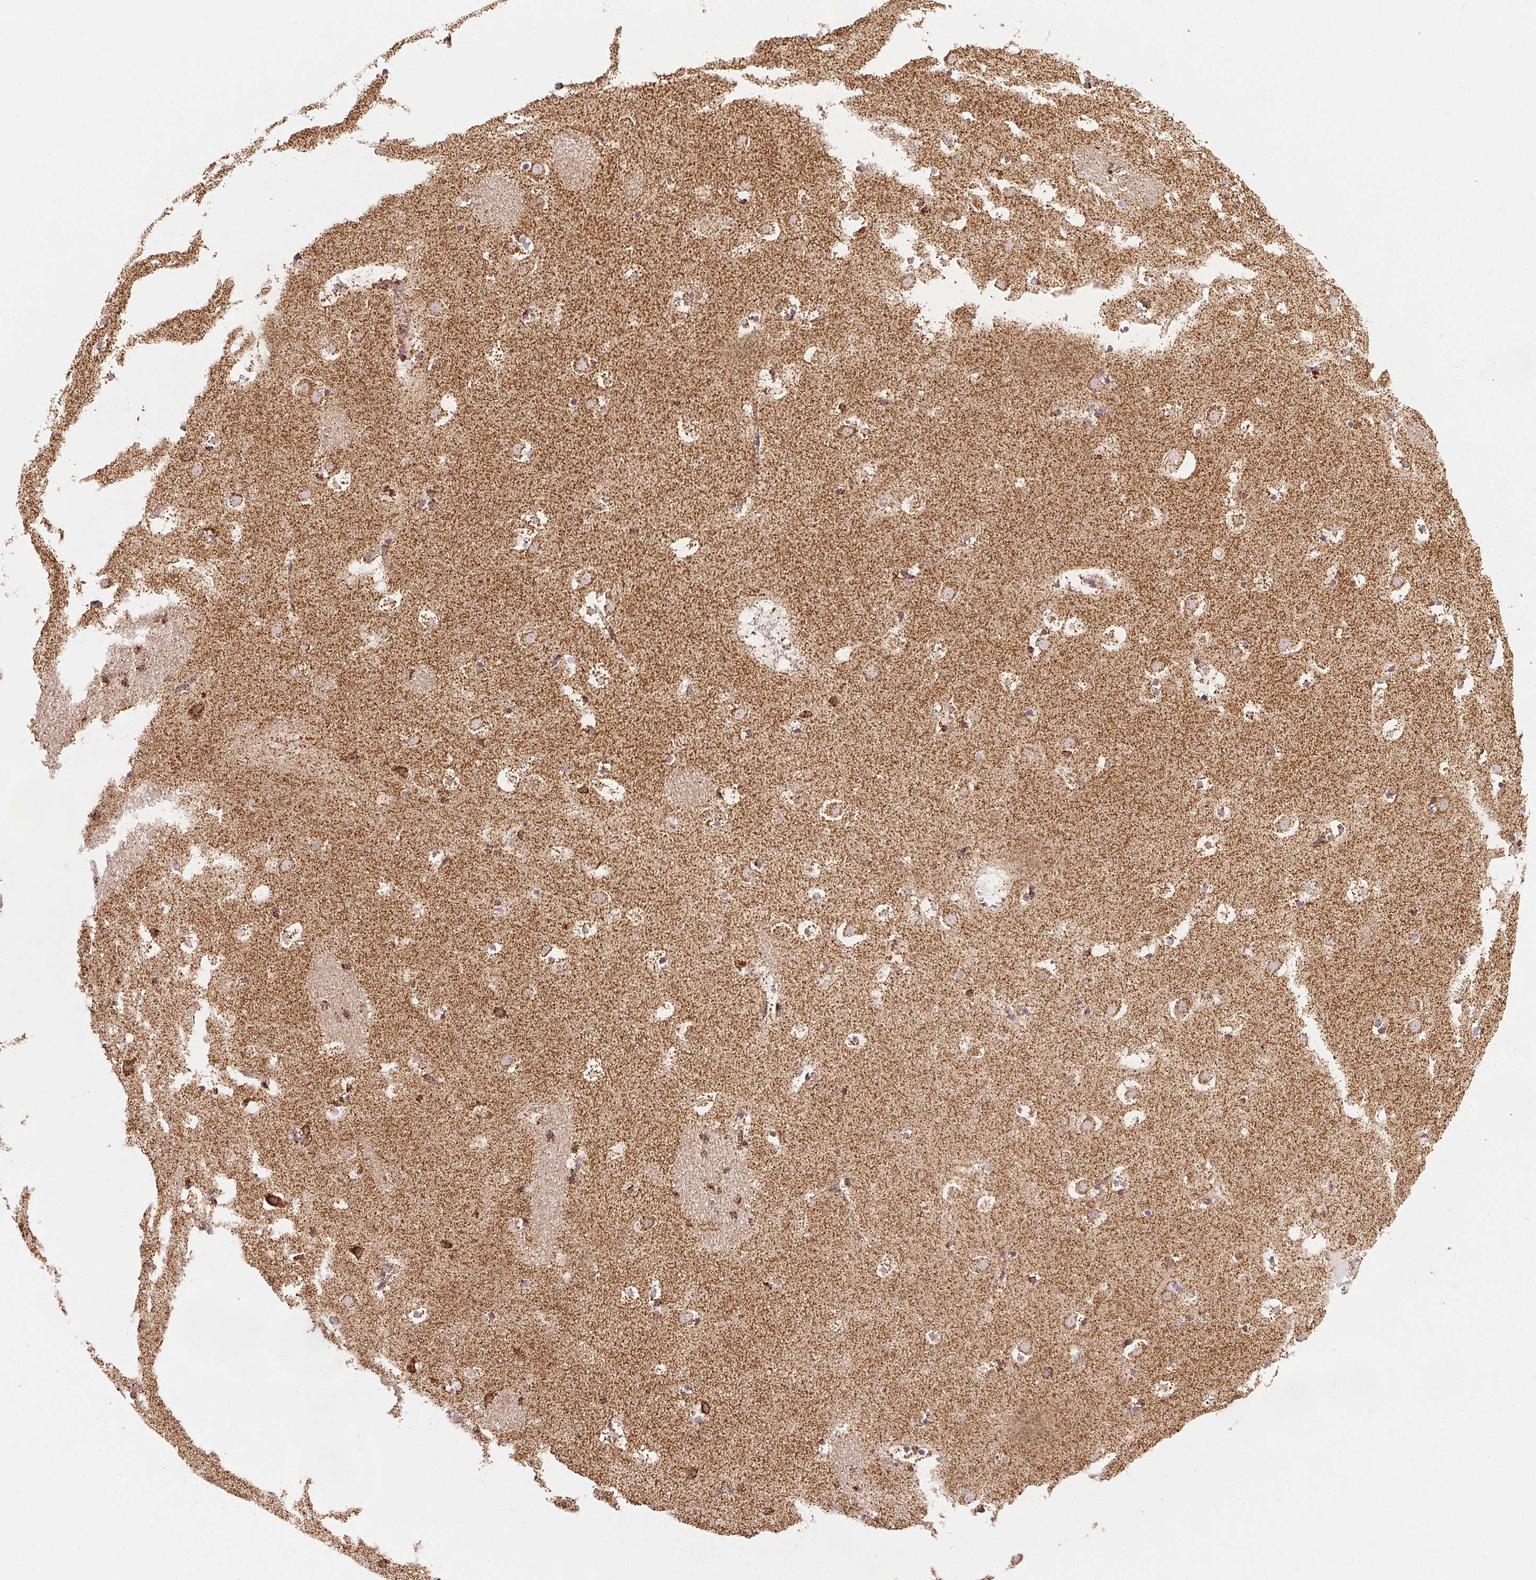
{"staining": {"intensity": "strong", "quantity": "25%-75%", "location": "cytoplasmic/membranous"}, "tissue": "caudate", "cell_type": "Glial cells", "image_type": "normal", "snomed": [{"axis": "morphology", "description": "Normal tissue, NOS"}, {"axis": "topography", "description": "Lateral ventricle wall"}], "caption": "This histopathology image displays immunohistochemistry (IHC) staining of normal human caudate, with high strong cytoplasmic/membranous staining in about 25%-75% of glial cells.", "gene": "SDHB", "patient": {"sex": "male", "age": 37}}